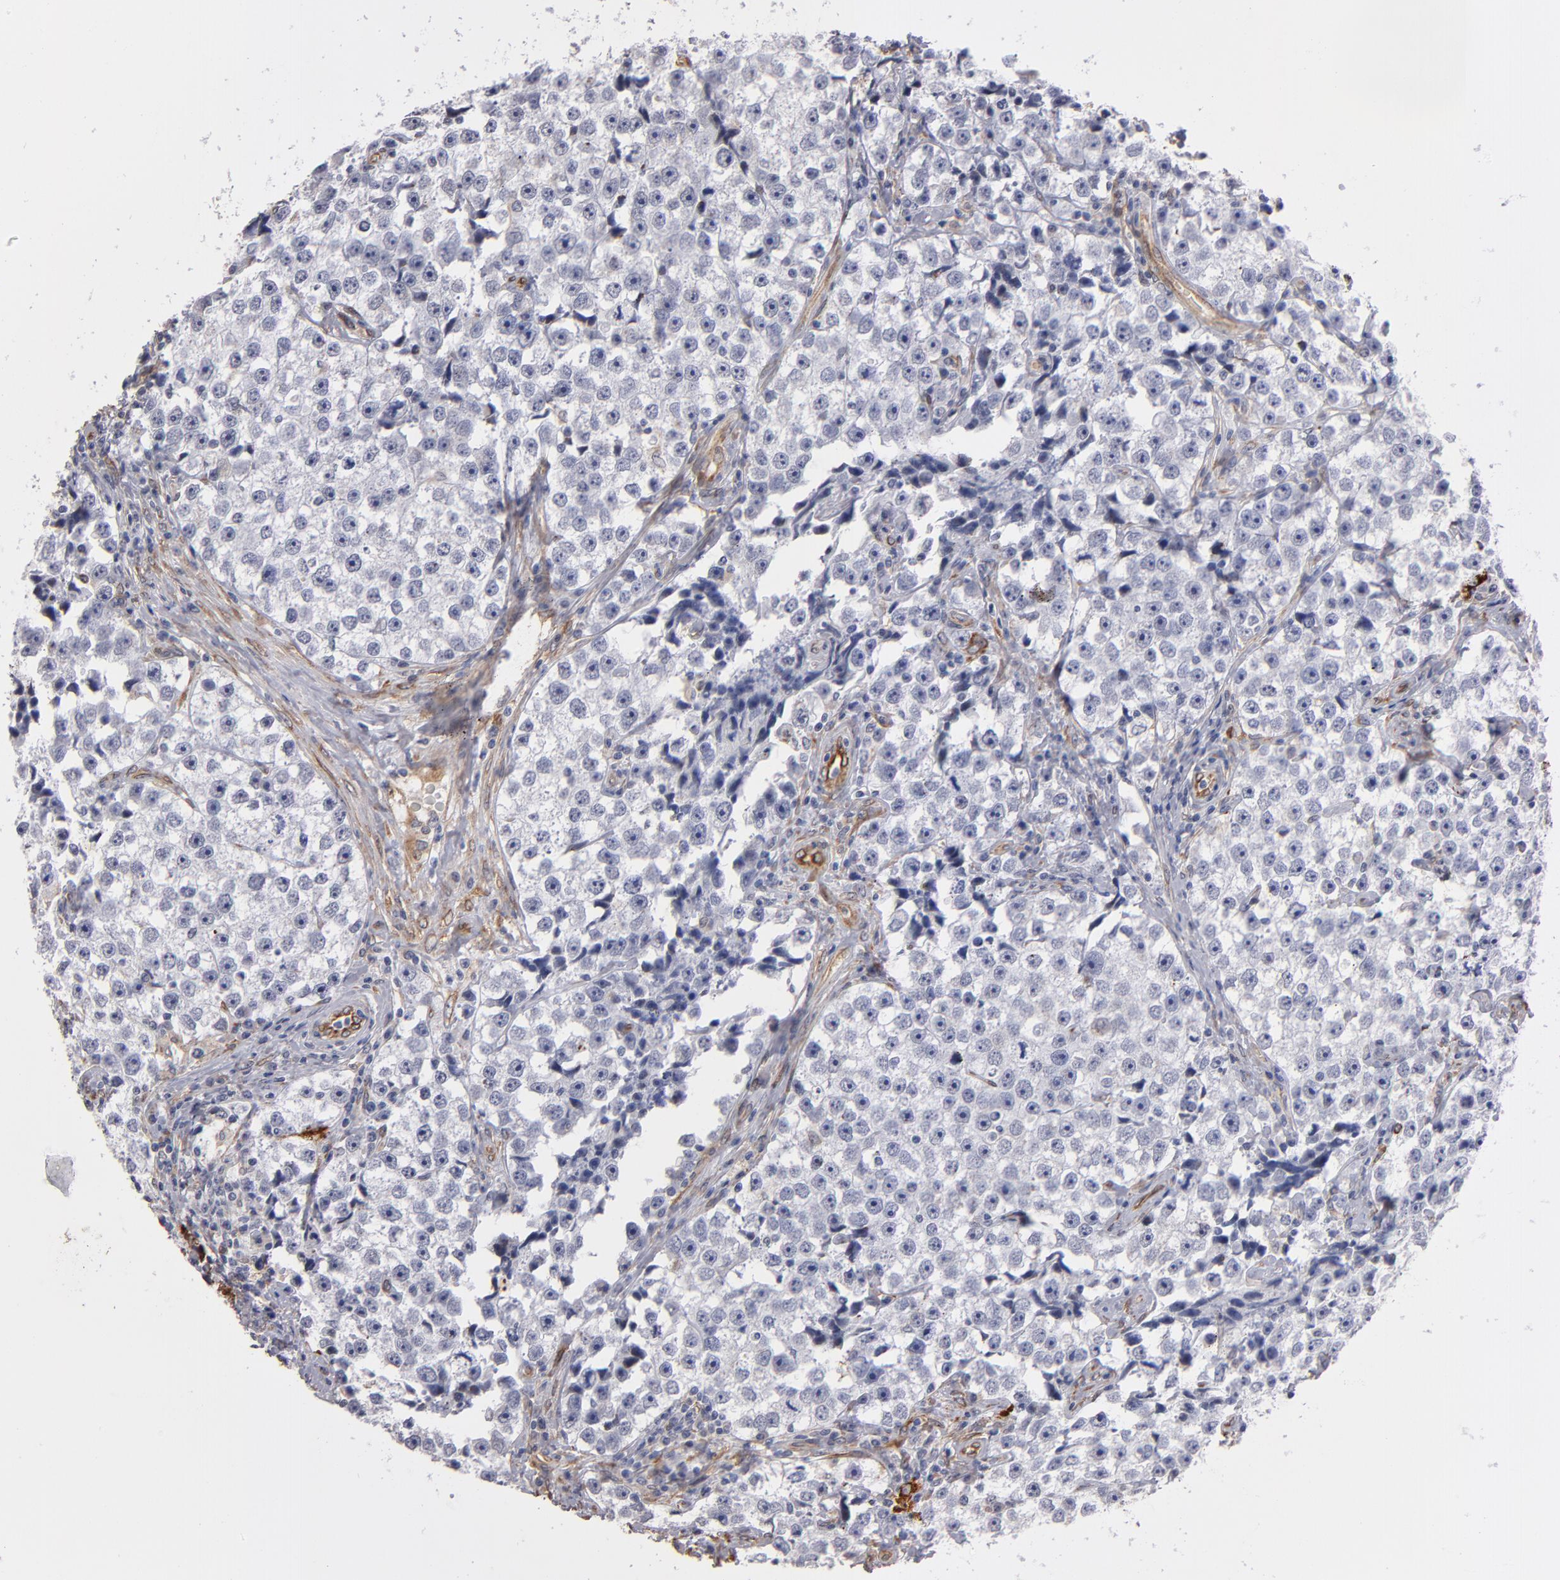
{"staining": {"intensity": "negative", "quantity": "none", "location": "none"}, "tissue": "testis cancer", "cell_type": "Tumor cells", "image_type": "cancer", "snomed": [{"axis": "morphology", "description": "Seminoma, NOS"}, {"axis": "topography", "description": "Testis"}], "caption": "Immunohistochemistry (IHC) photomicrograph of neoplastic tissue: human seminoma (testis) stained with DAB displays no significant protein staining in tumor cells. (DAB (3,3'-diaminobenzidine) immunohistochemistry, high magnification).", "gene": "PGRMC1", "patient": {"sex": "male", "age": 32}}